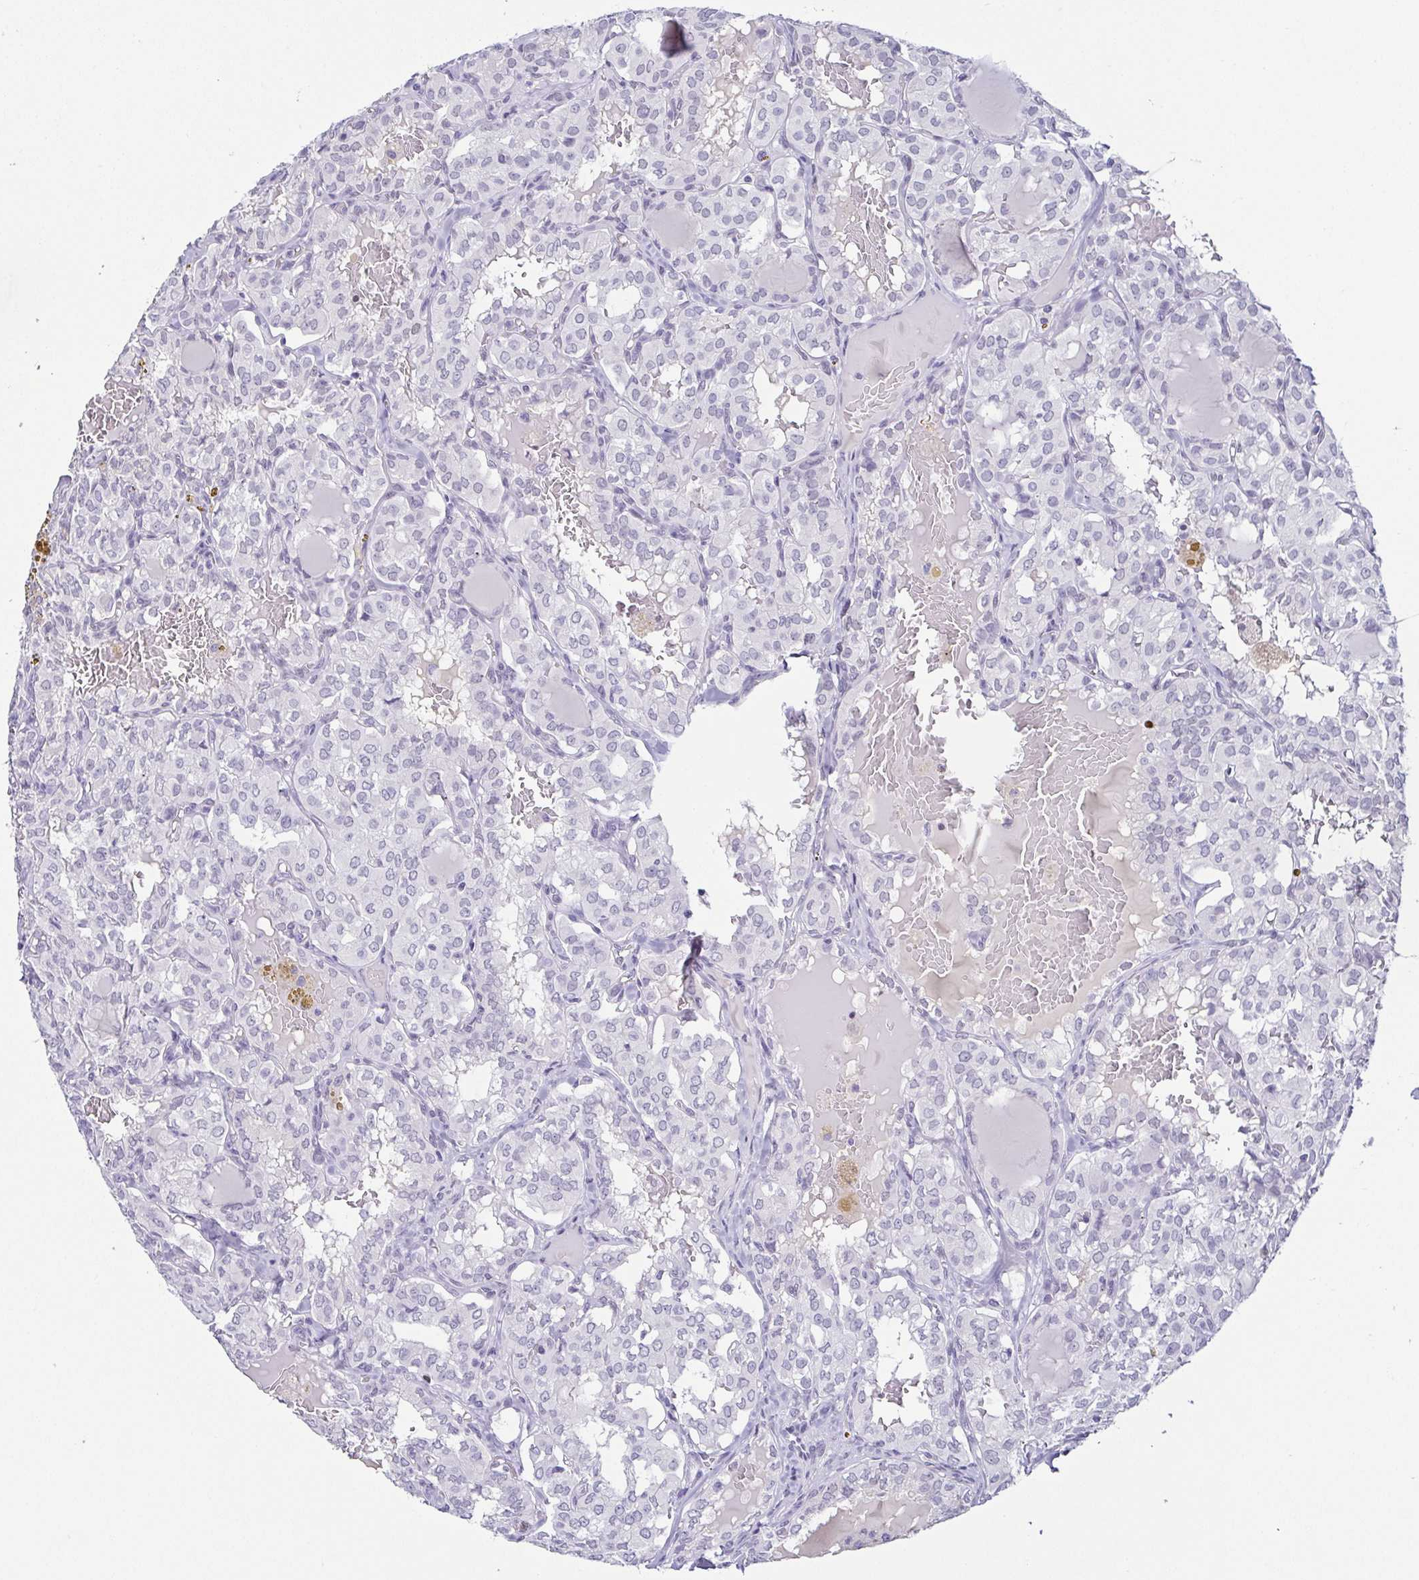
{"staining": {"intensity": "negative", "quantity": "none", "location": "none"}, "tissue": "thyroid cancer", "cell_type": "Tumor cells", "image_type": "cancer", "snomed": [{"axis": "morphology", "description": "Papillary adenocarcinoma, NOS"}, {"axis": "topography", "description": "Thyroid gland"}], "caption": "This is an IHC histopathology image of thyroid cancer. There is no expression in tumor cells.", "gene": "TCF3", "patient": {"sex": "male", "age": 20}}